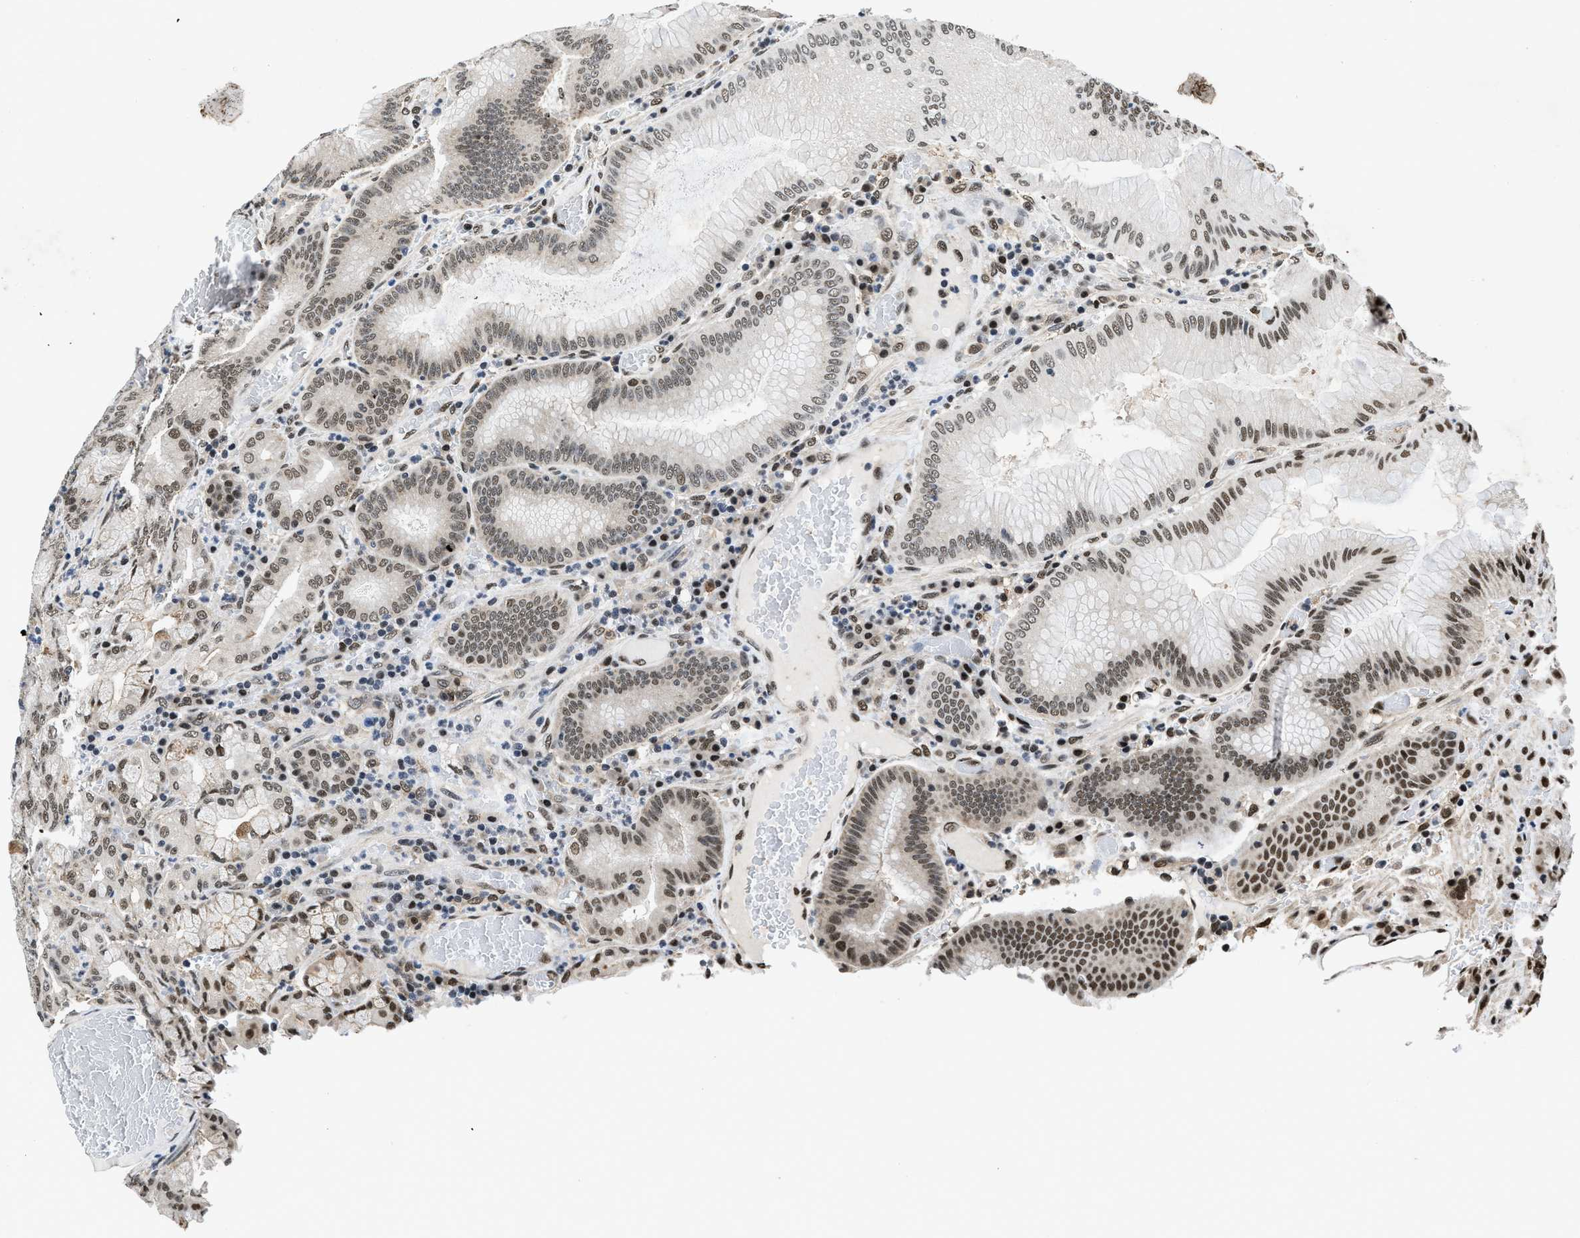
{"staining": {"intensity": "strong", "quantity": "25%-75%", "location": "cytoplasmic/membranous,nuclear"}, "tissue": "stomach", "cell_type": "Glandular cells", "image_type": "normal", "snomed": [{"axis": "morphology", "description": "Normal tissue, NOS"}, {"axis": "morphology", "description": "Carcinoid, malignant, NOS"}, {"axis": "topography", "description": "Stomach, upper"}], "caption": "Brown immunohistochemical staining in unremarkable stomach displays strong cytoplasmic/membranous,nuclear expression in approximately 25%-75% of glandular cells.", "gene": "HNRNPF", "patient": {"sex": "male", "age": 39}}